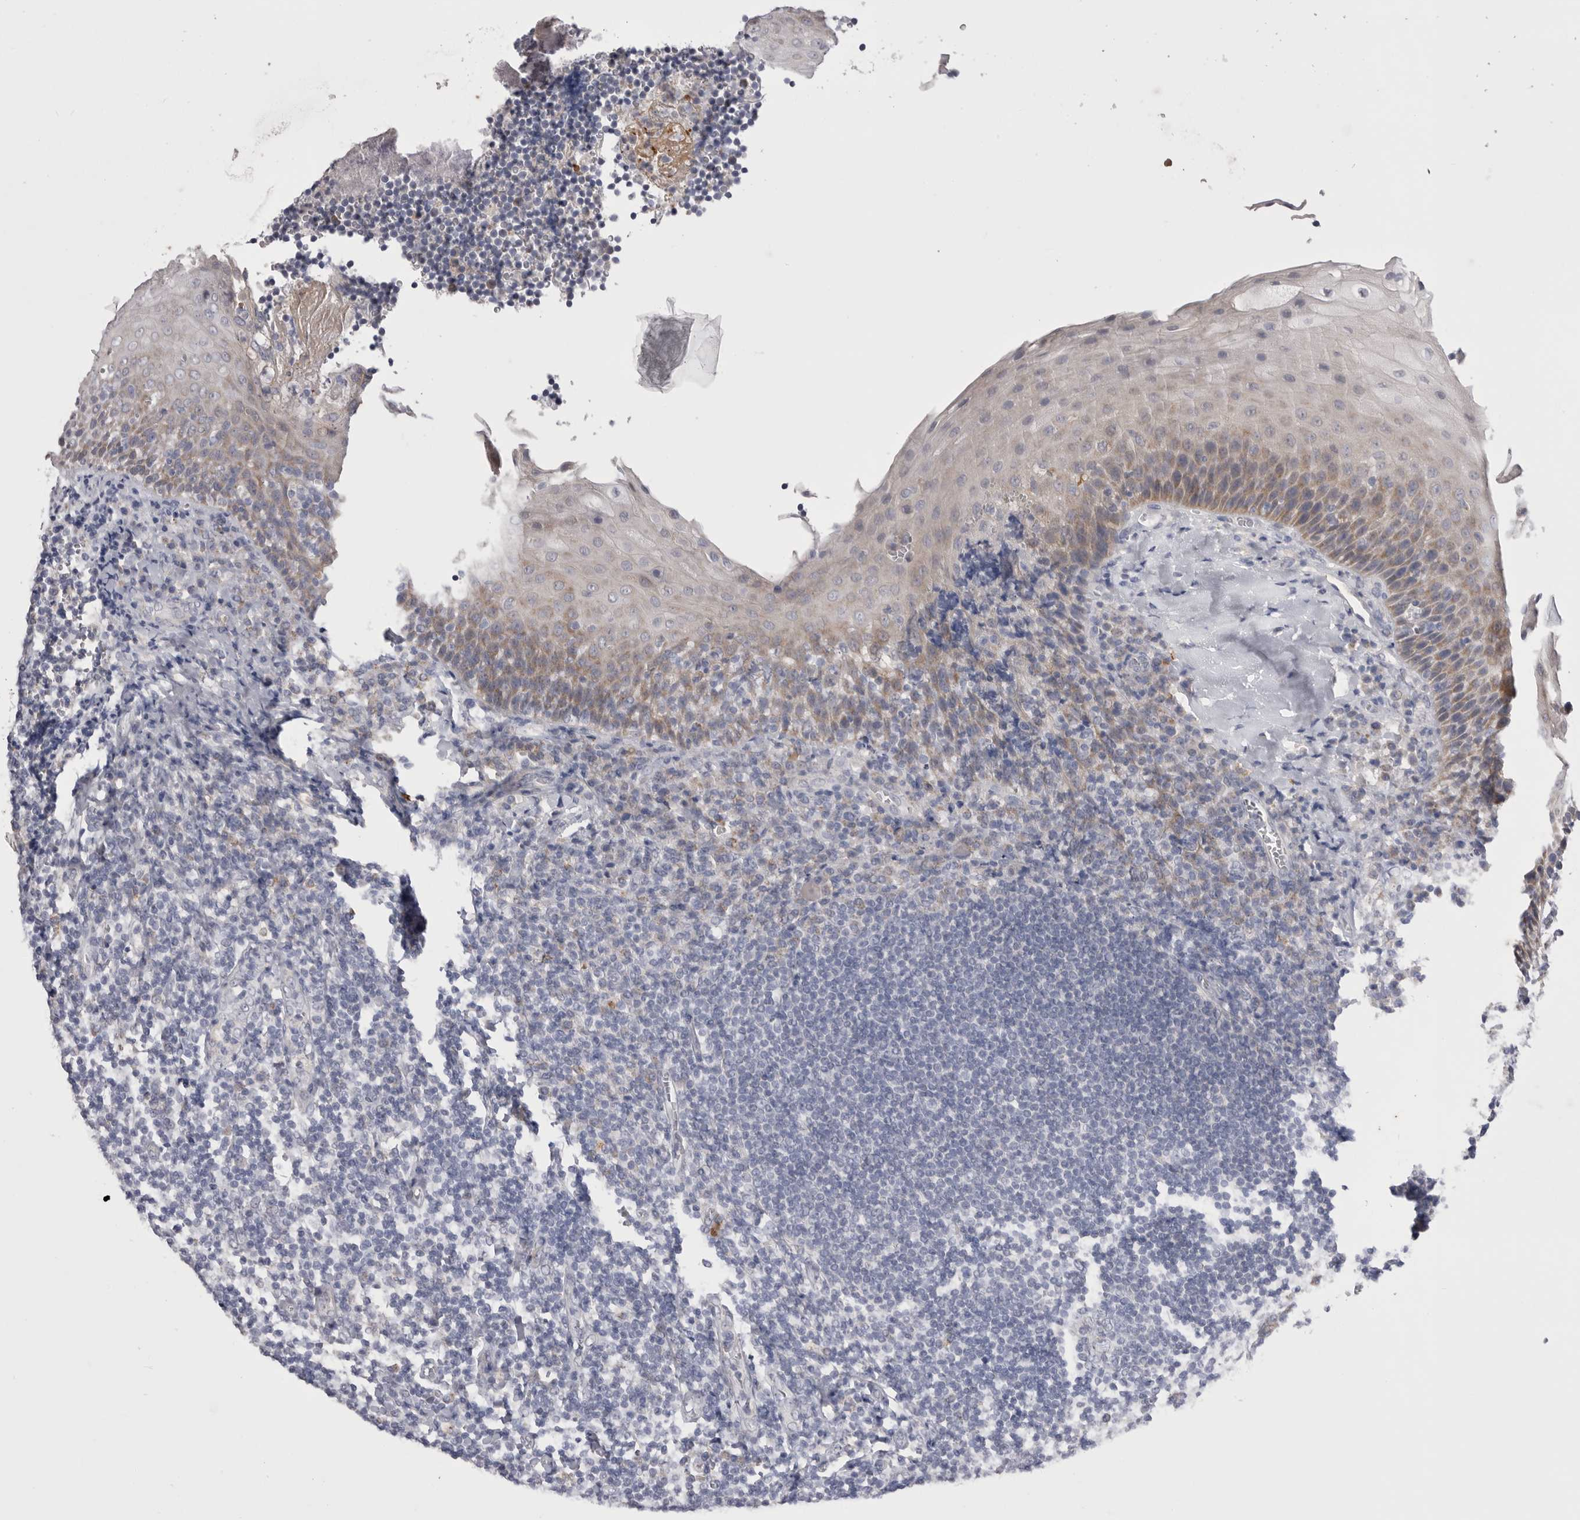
{"staining": {"intensity": "negative", "quantity": "none", "location": "none"}, "tissue": "tonsil", "cell_type": "Germinal center cells", "image_type": "normal", "snomed": [{"axis": "morphology", "description": "Normal tissue, NOS"}, {"axis": "topography", "description": "Tonsil"}], "caption": "Human tonsil stained for a protein using IHC exhibits no positivity in germinal center cells.", "gene": "CCDC126", "patient": {"sex": "male", "age": 27}}